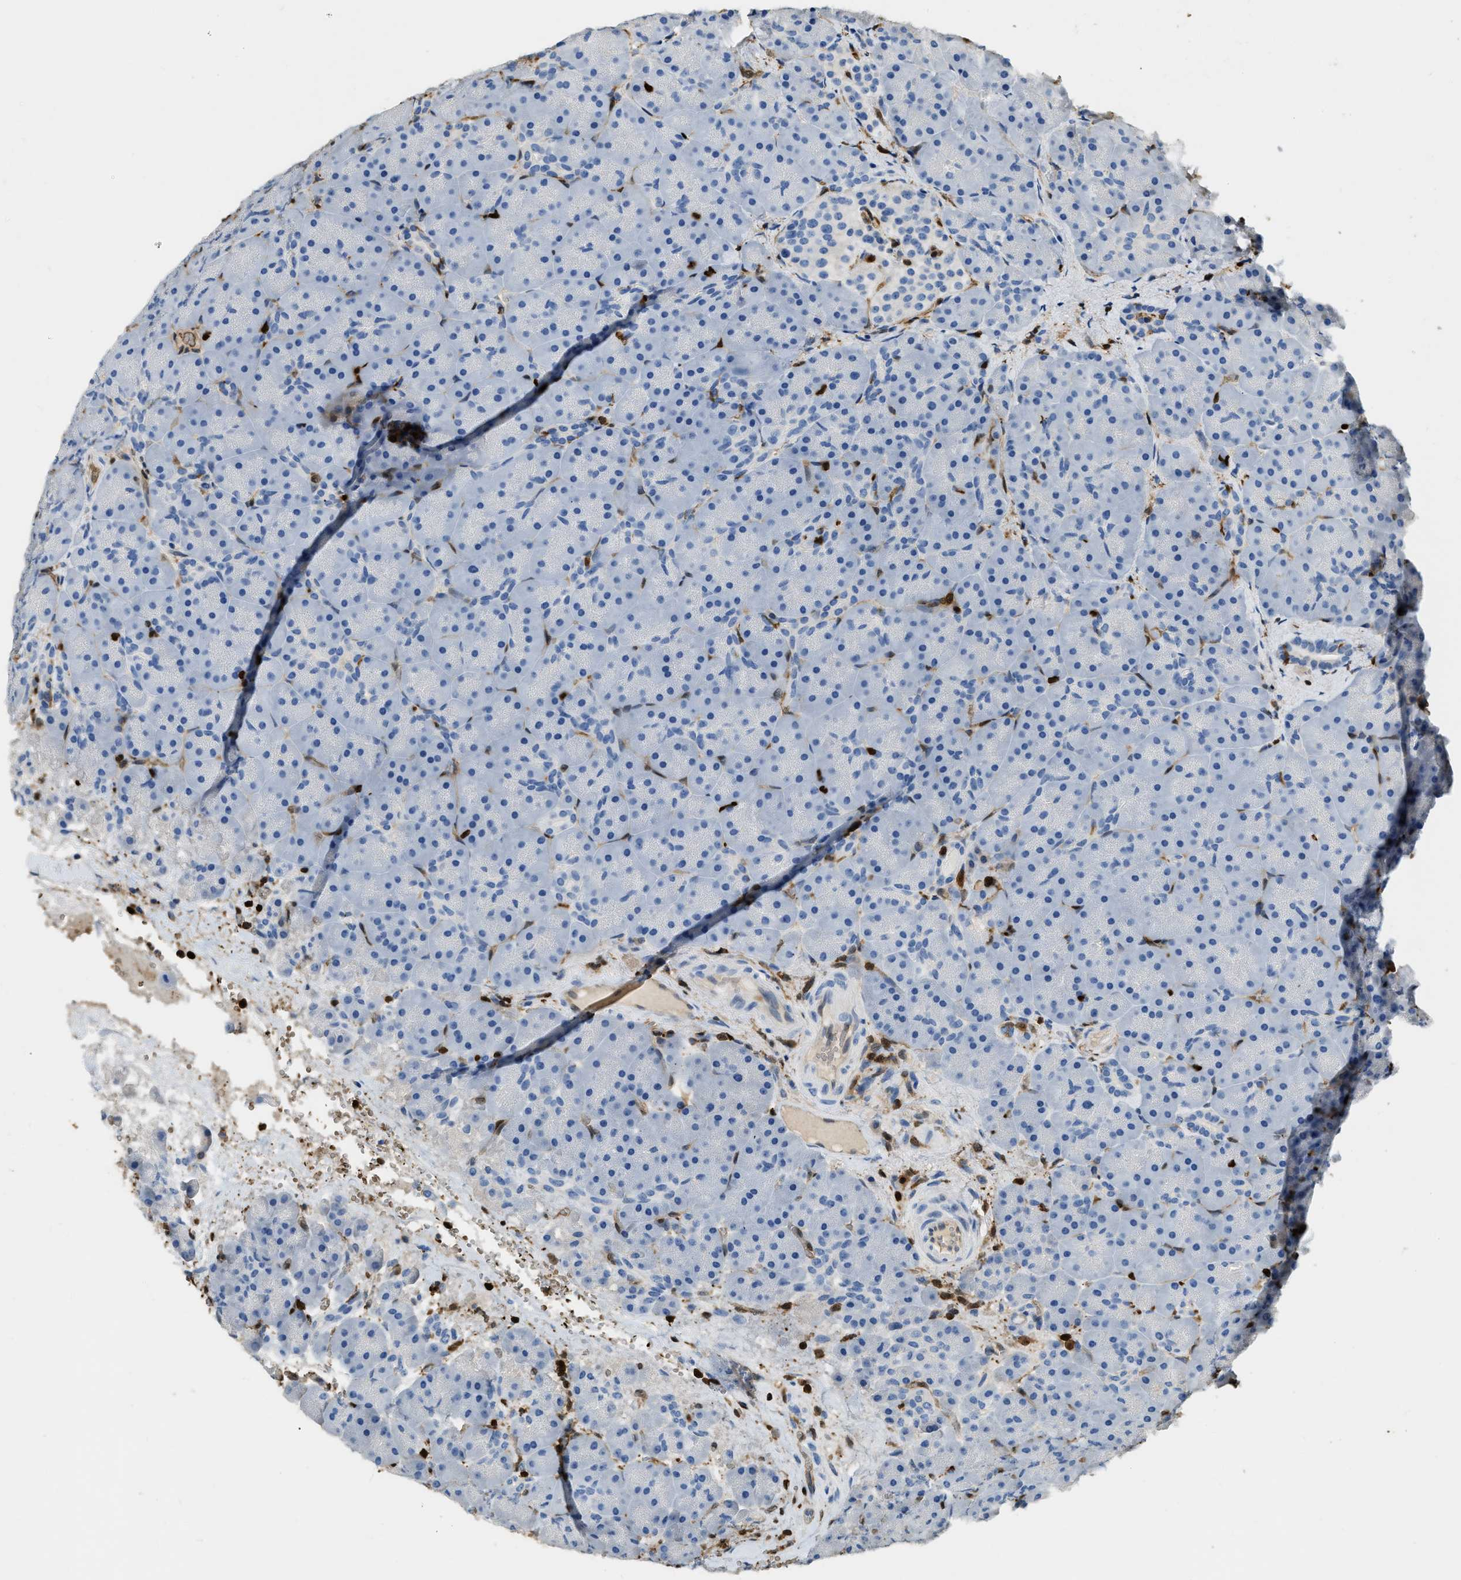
{"staining": {"intensity": "negative", "quantity": "none", "location": "none"}, "tissue": "pancreas", "cell_type": "Exocrine glandular cells", "image_type": "normal", "snomed": [{"axis": "morphology", "description": "Normal tissue, NOS"}, {"axis": "topography", "description": "Pancreas"}], "caption": "This is a image of IHC staining of benign pancreas, which shows no positivity in exocrine glandular cells.", "gene": "ARHGDIB", "patient": {"sex": "male", "age": 66}}